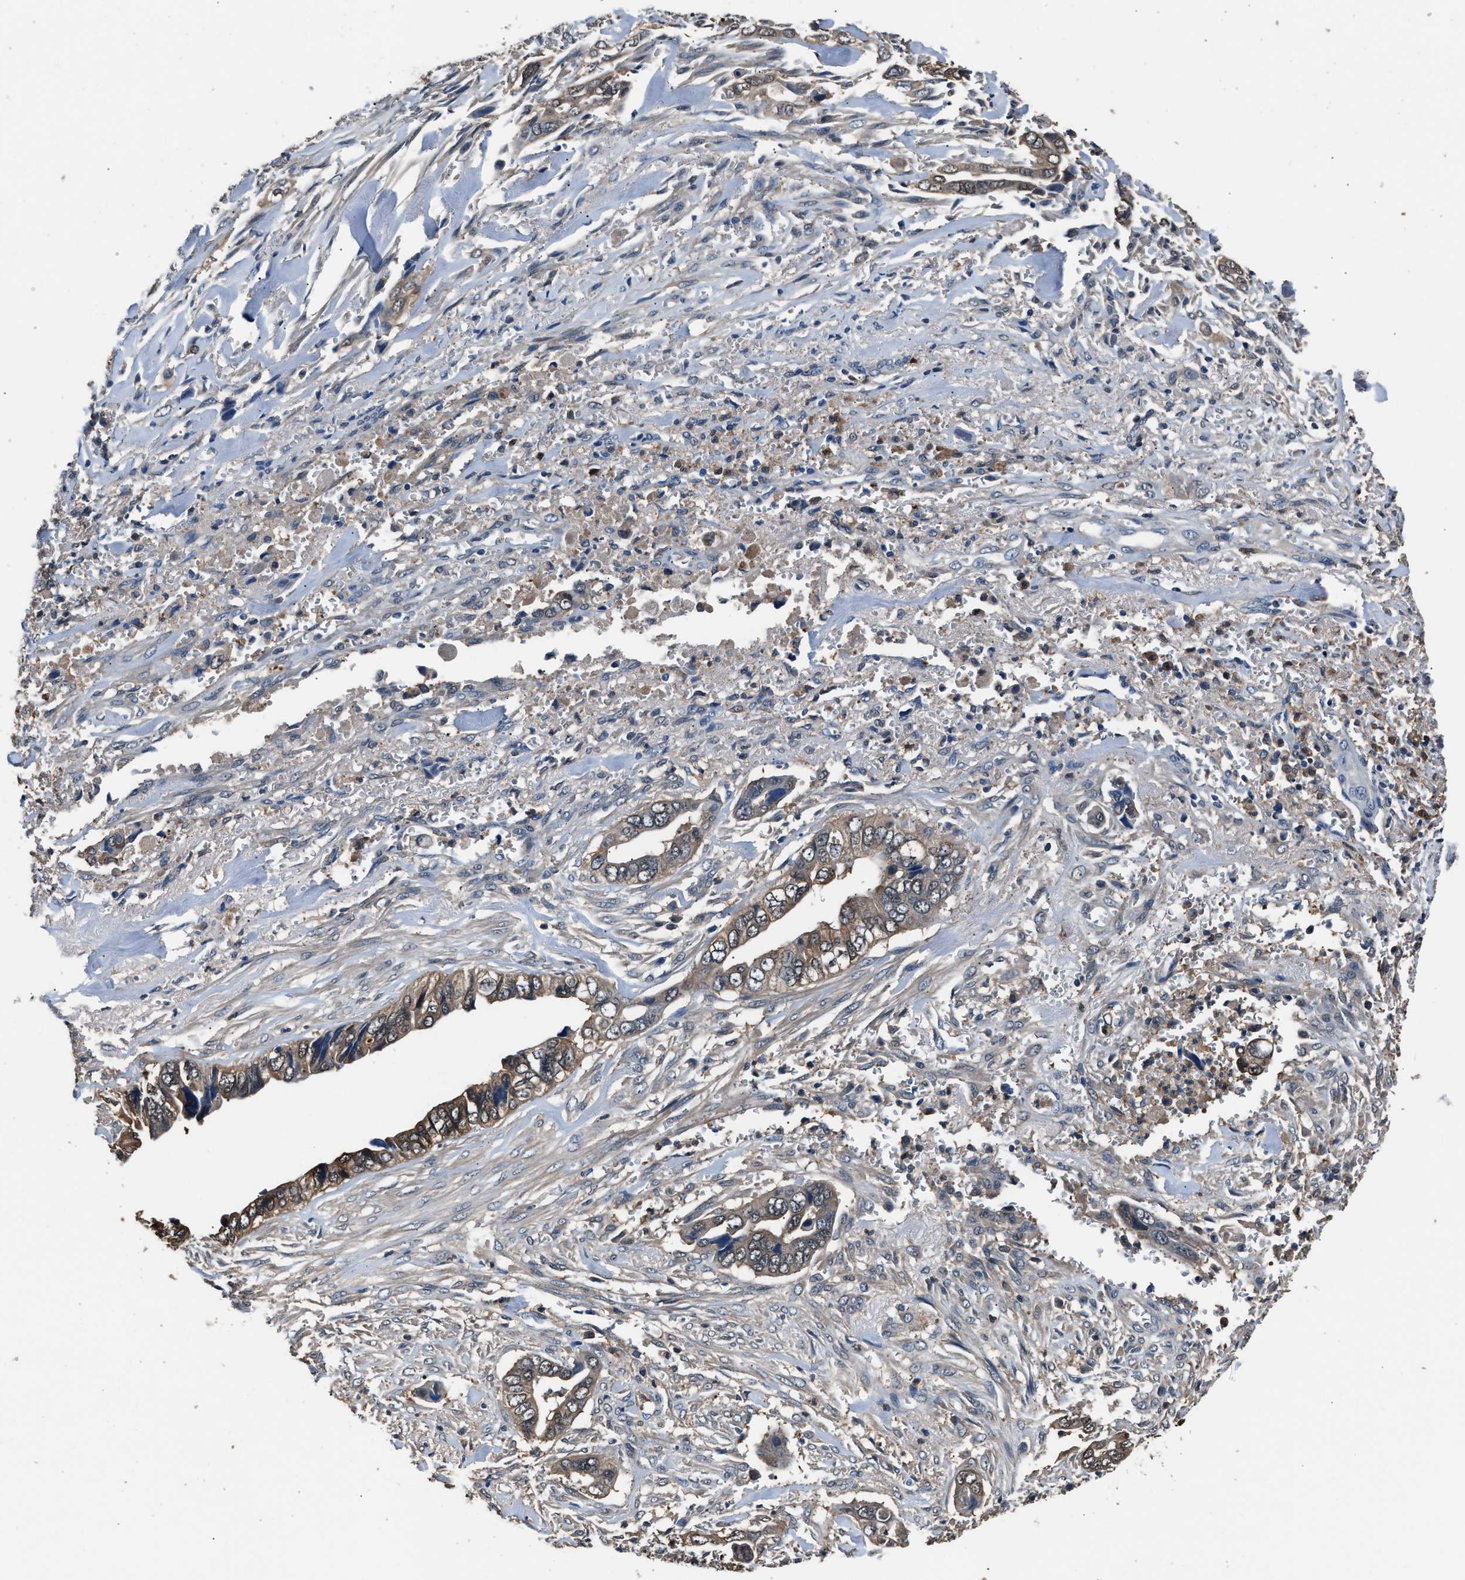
{"staining": {"intensity": "weak", "quantity": ">75%", "location": "cytoplasmic/membranous"}, "tissue": "liver cancer", "cell_type": "Tumor cells", "image_type": "cancer", "snomed": [{"axis": "morphology", "description": "Cholangiocarcinoma"}, {"axis": "topography", "description": "Liver"}], "caption": "Protein expression by immunohistochemistry exhibits weak cytoplasmic/membranous positivity in approximately >75% of tumor cells in liver cancer. Immunohistochemistry (ihc) stains the protein of interest in brown and the nuclei are stained blue.", "gene": "GSTP1", "patient": {"sex": "female", "age": 79}}